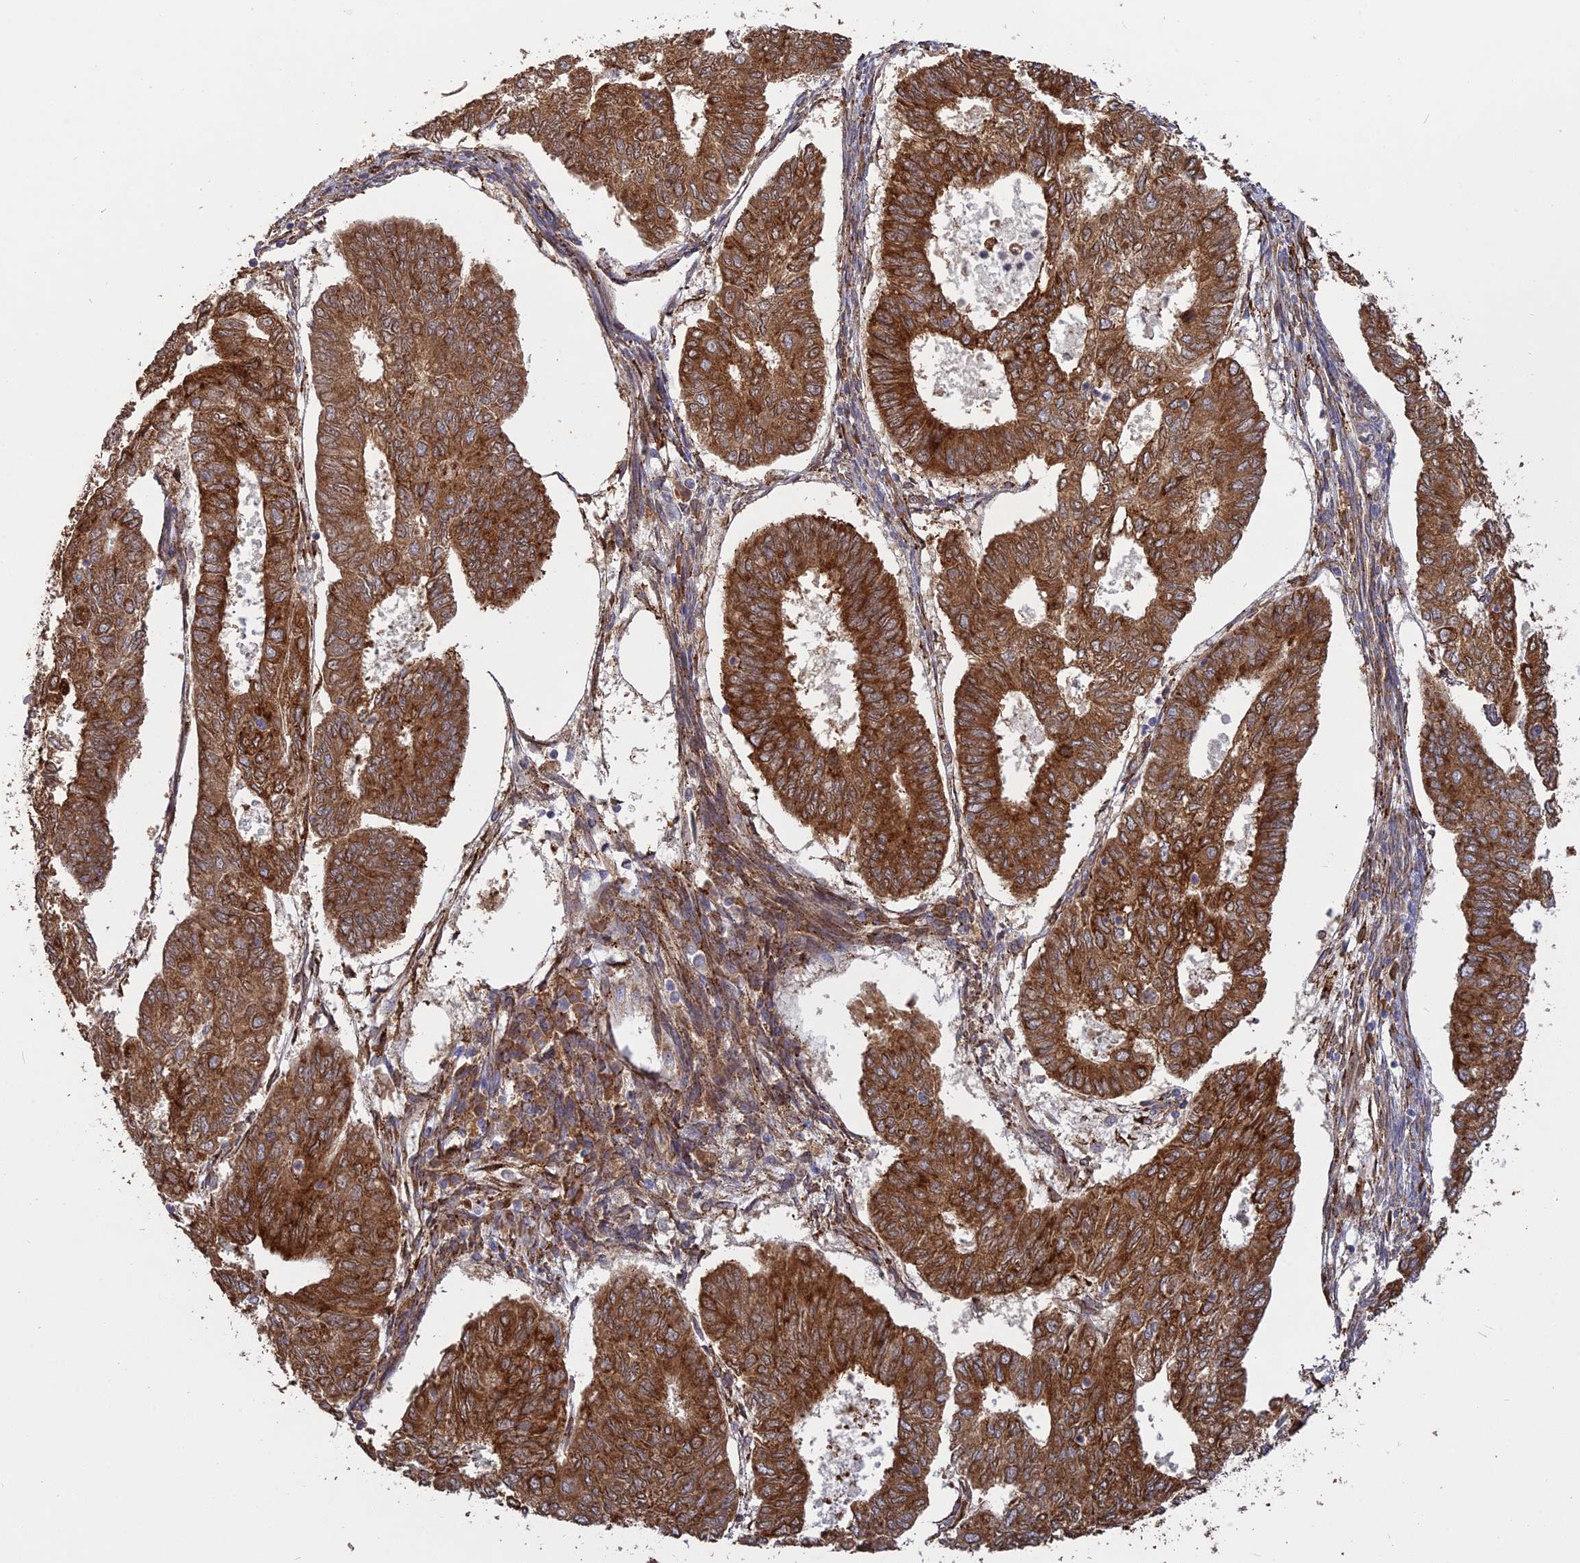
{"staining": {"intensity": "strong", "quantity": ">75%", "location": "cytoplasmic/membranous"}, "tissue": "endometrial cancer", "cell_type": "Tumor cells", "image_type": "cancer", "snomed": [{"axis": "morphology", "description": "Adenocarcinoma, NOS"}, {"axis": "topography", "description": "Endometrium"}], "caption": "Tumor cells demonstrate strong cytoplasmic/membranous expression in about >75% of cells in endometrial adenocarcinoma.", "gene": "PPIC", "patient": {"sex": "female", "age": 68}}